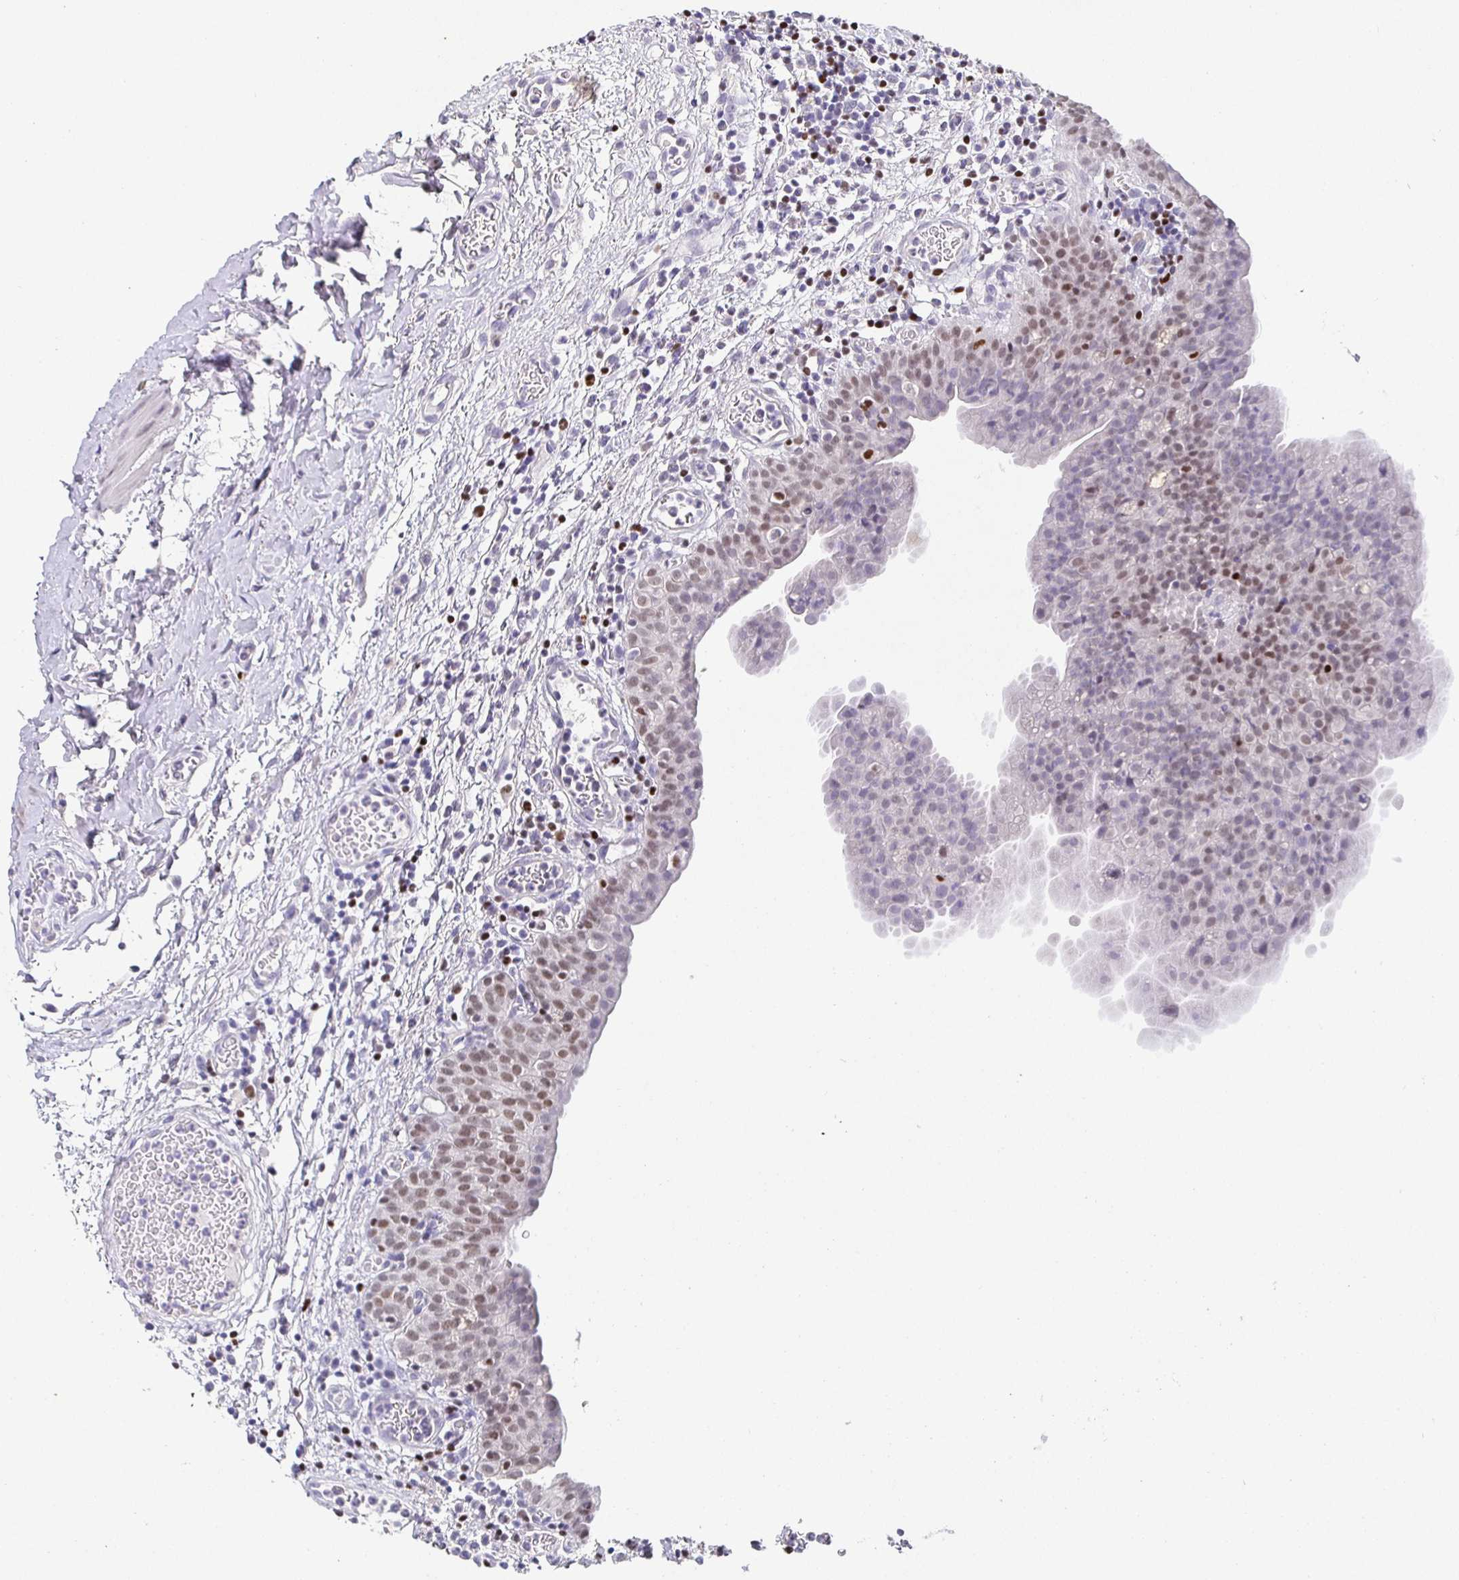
{"staining": {"intensity": "moderate", "quantity": "25%-75%", "location": "nuclear"}, "tissue": "urinary bladder", "cell_type": "Urothelial cells", "image_type": "normal", "snomed": [{"axis": "morphology", "description": "Normal tissue, NOS"}, {"axis": "morphology", "description": "Inflammation, NOS"}, {"axis": "topography", "description": "Urinary bladder"}], "caption": "Immunohistochemistry photomicrograph of unremarkable urinary bladder stained for a protein (brown), which shows medium levels of moderate nuclear expression in approximately 25%-75% of urothelial cells.", "gene": "SATB1", "patient": {"sex": "male", "age": 57}}